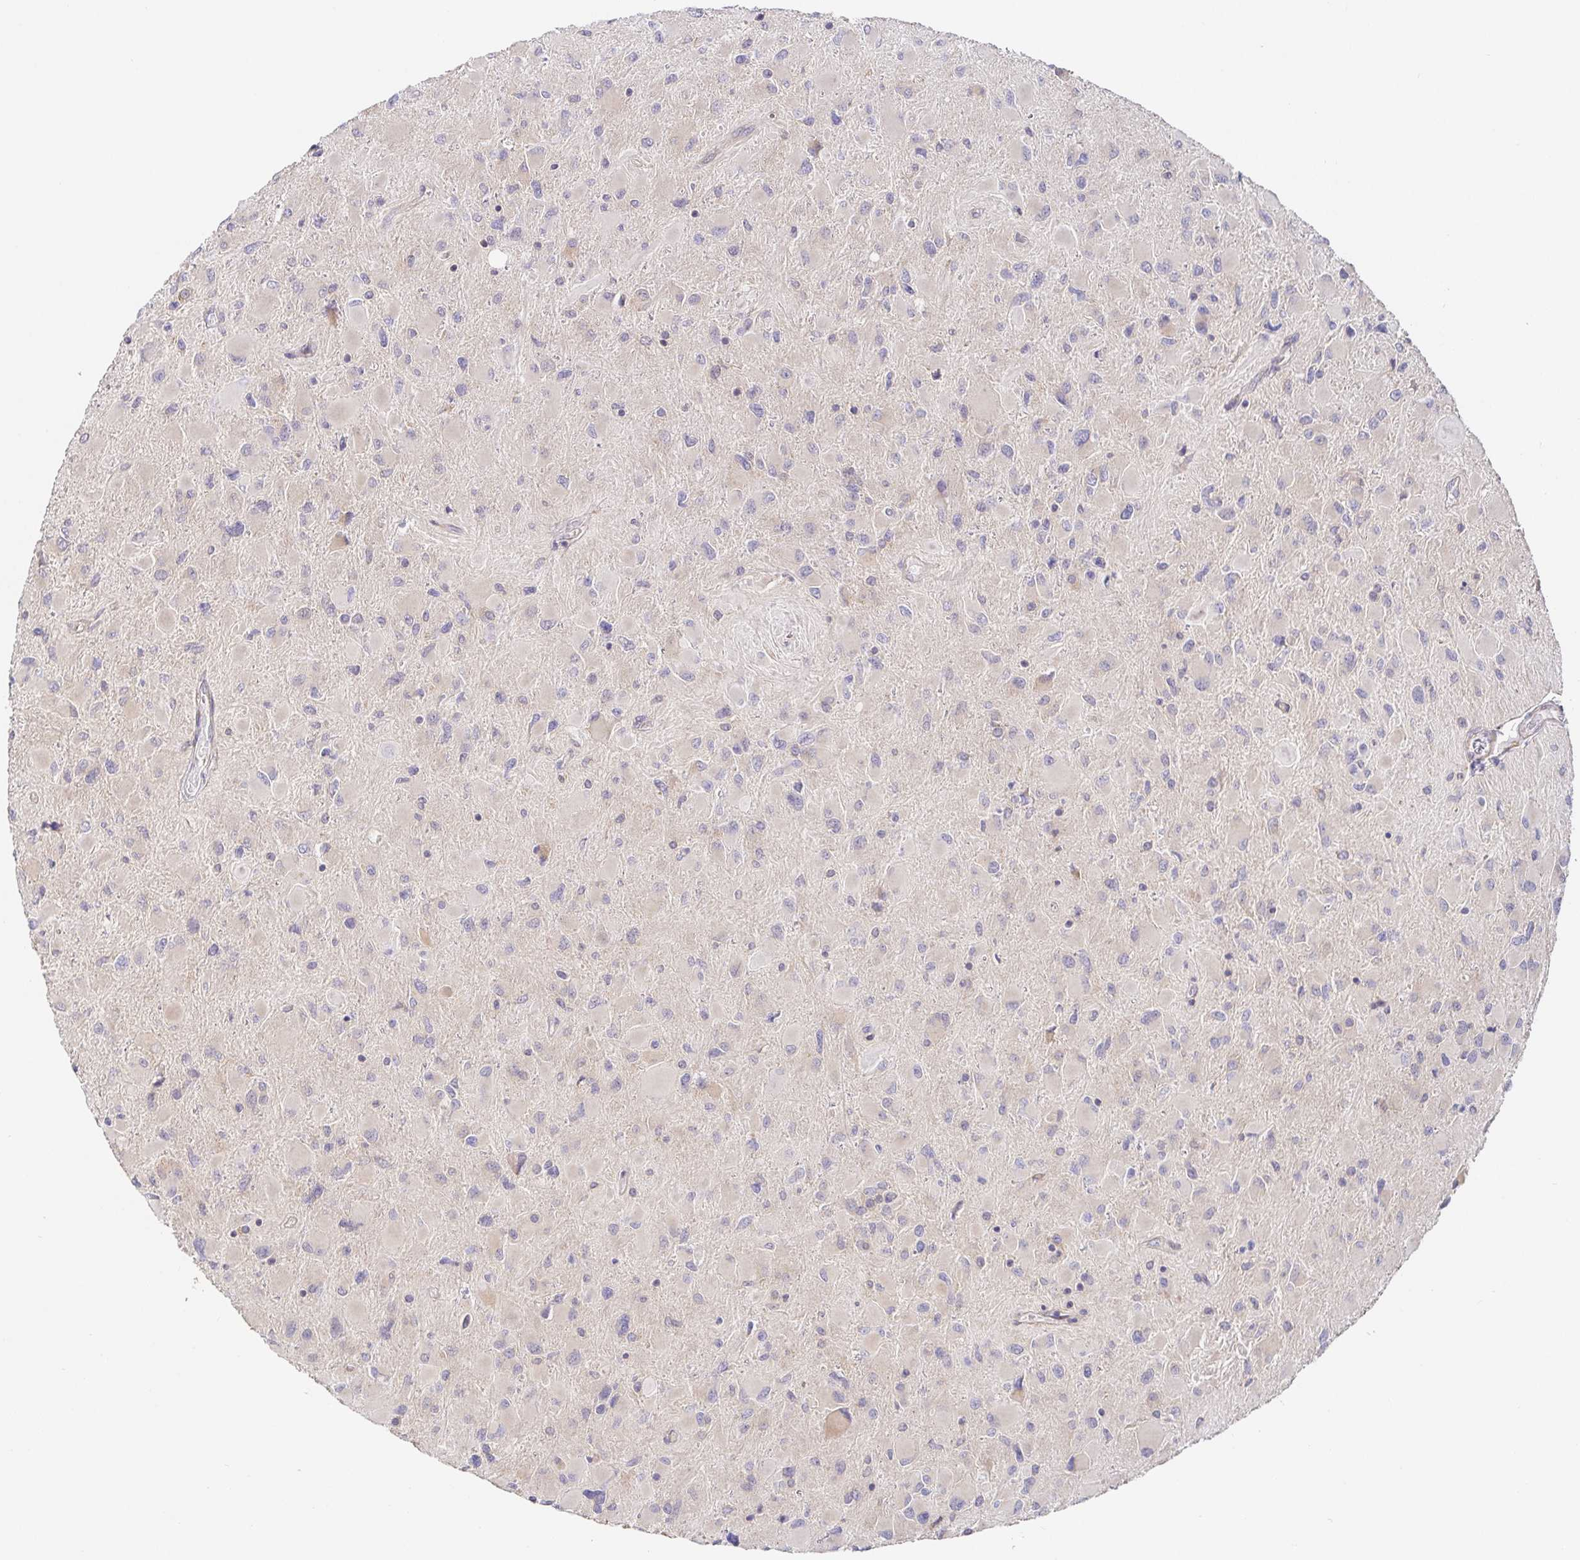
{"staining": {"intensity": "negative", "quantity": "none", "location": "none"}, "tissue": "glioma", "cell_type": "Tumor cells", "image_type": "cancer", "snomed": [{"axis": "morphology", "description": "Glioma, malignant, High grade"}, {"axis": "topography", "description": "Cerebral cortex"}], "caption": "This is an IHC micrograph of malignant high-grade glioma. There is no positivity in tumor cells.", "gene": "PDPK1", "patient": {"sex": "female", "age": 36}}